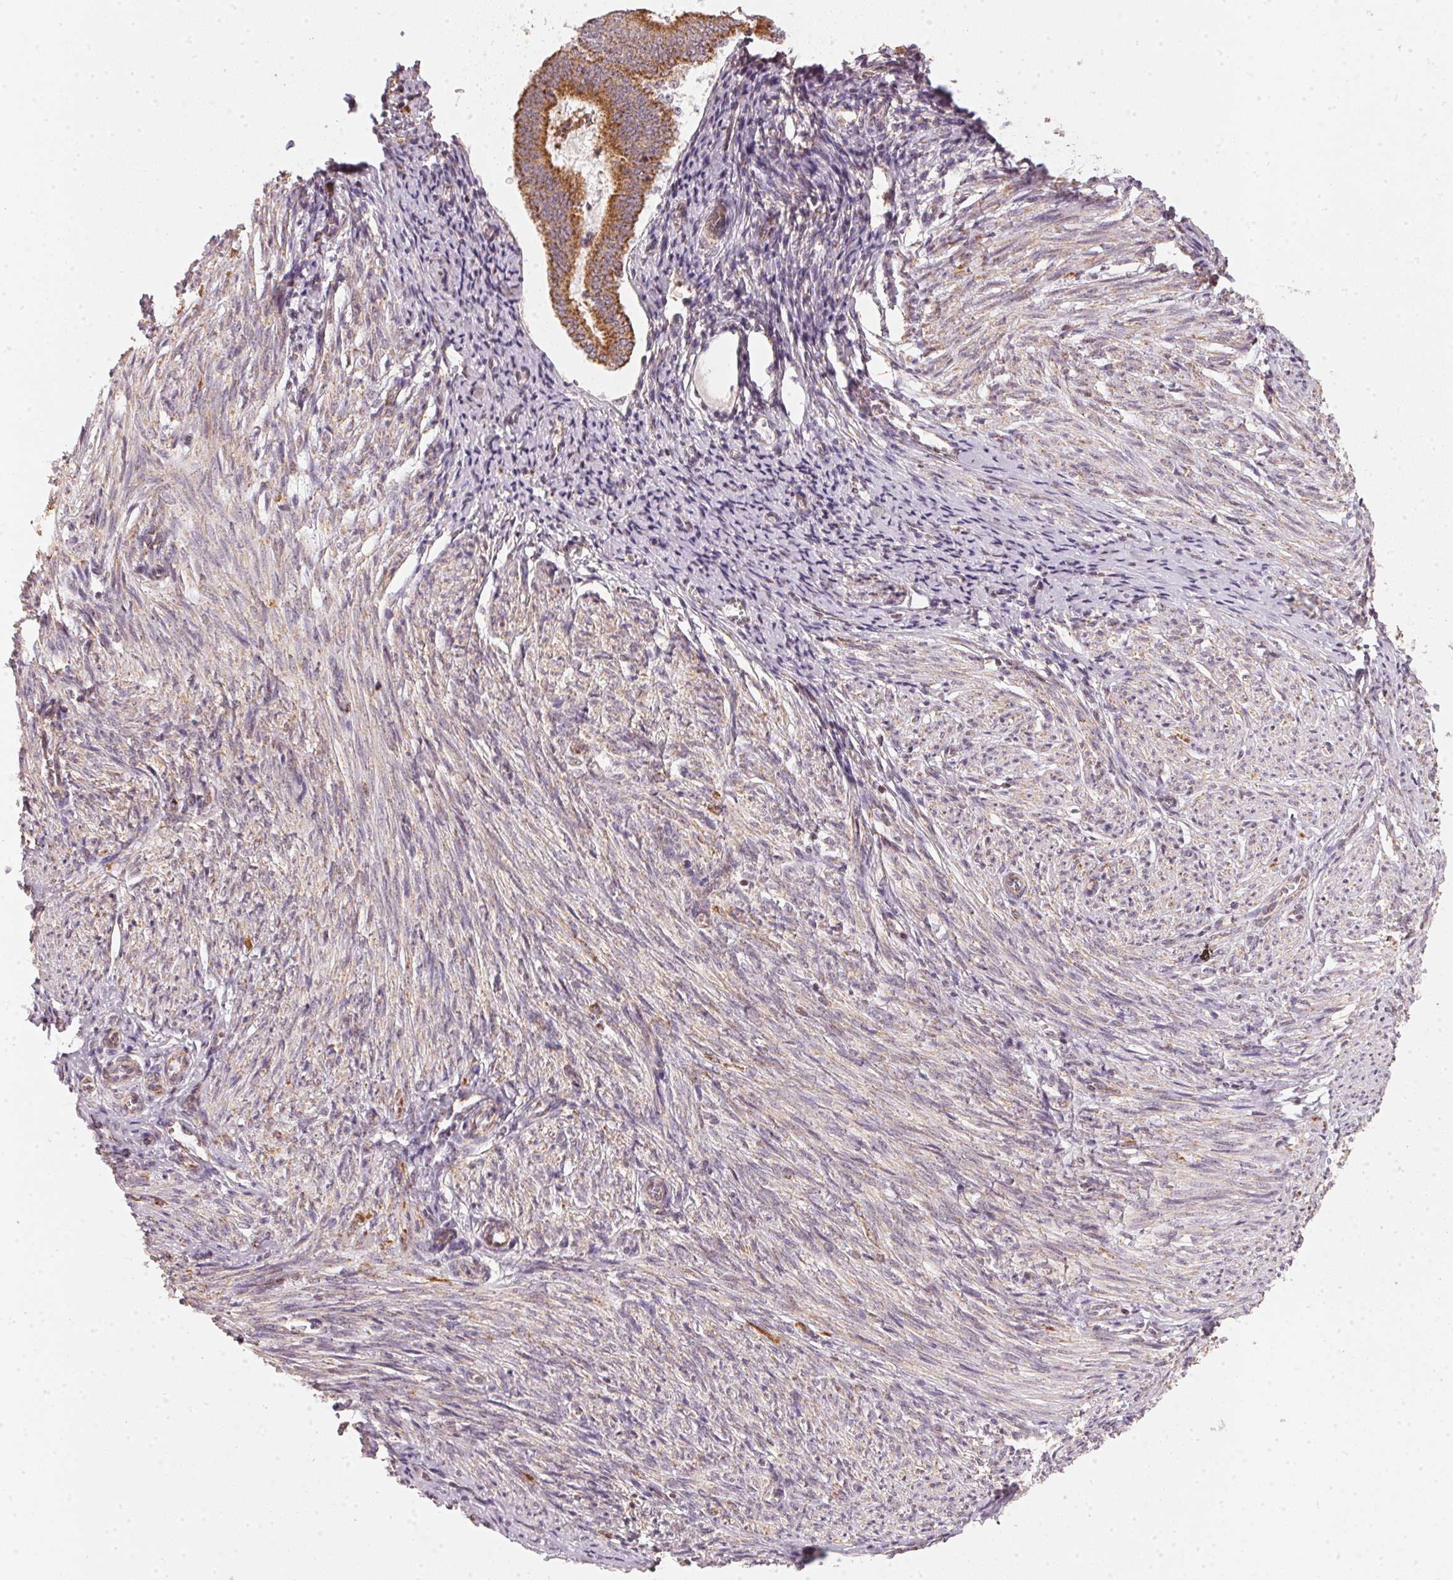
{"staining": {"intensity": "moderate", "quantity": "25%-75%", "location": "cytoplasmic/membranous"}, "tissue": "endometrium", "cell_type": "Cells in endometrial stroma", "image_type": "normal", "snomed": [{"axis": "morphology", "description": "Normal tissue, NOS"}, {"axis": "topography", "description": "Endometrium"}], "caption": "Moderate cytoplasmic/membranous positivity is identified in about 25%-75% of cells in endometrial stroma in unremarkable endometrium.", "gene": "MATCAP1", "patient": {"sex": "female", "age": 50}}